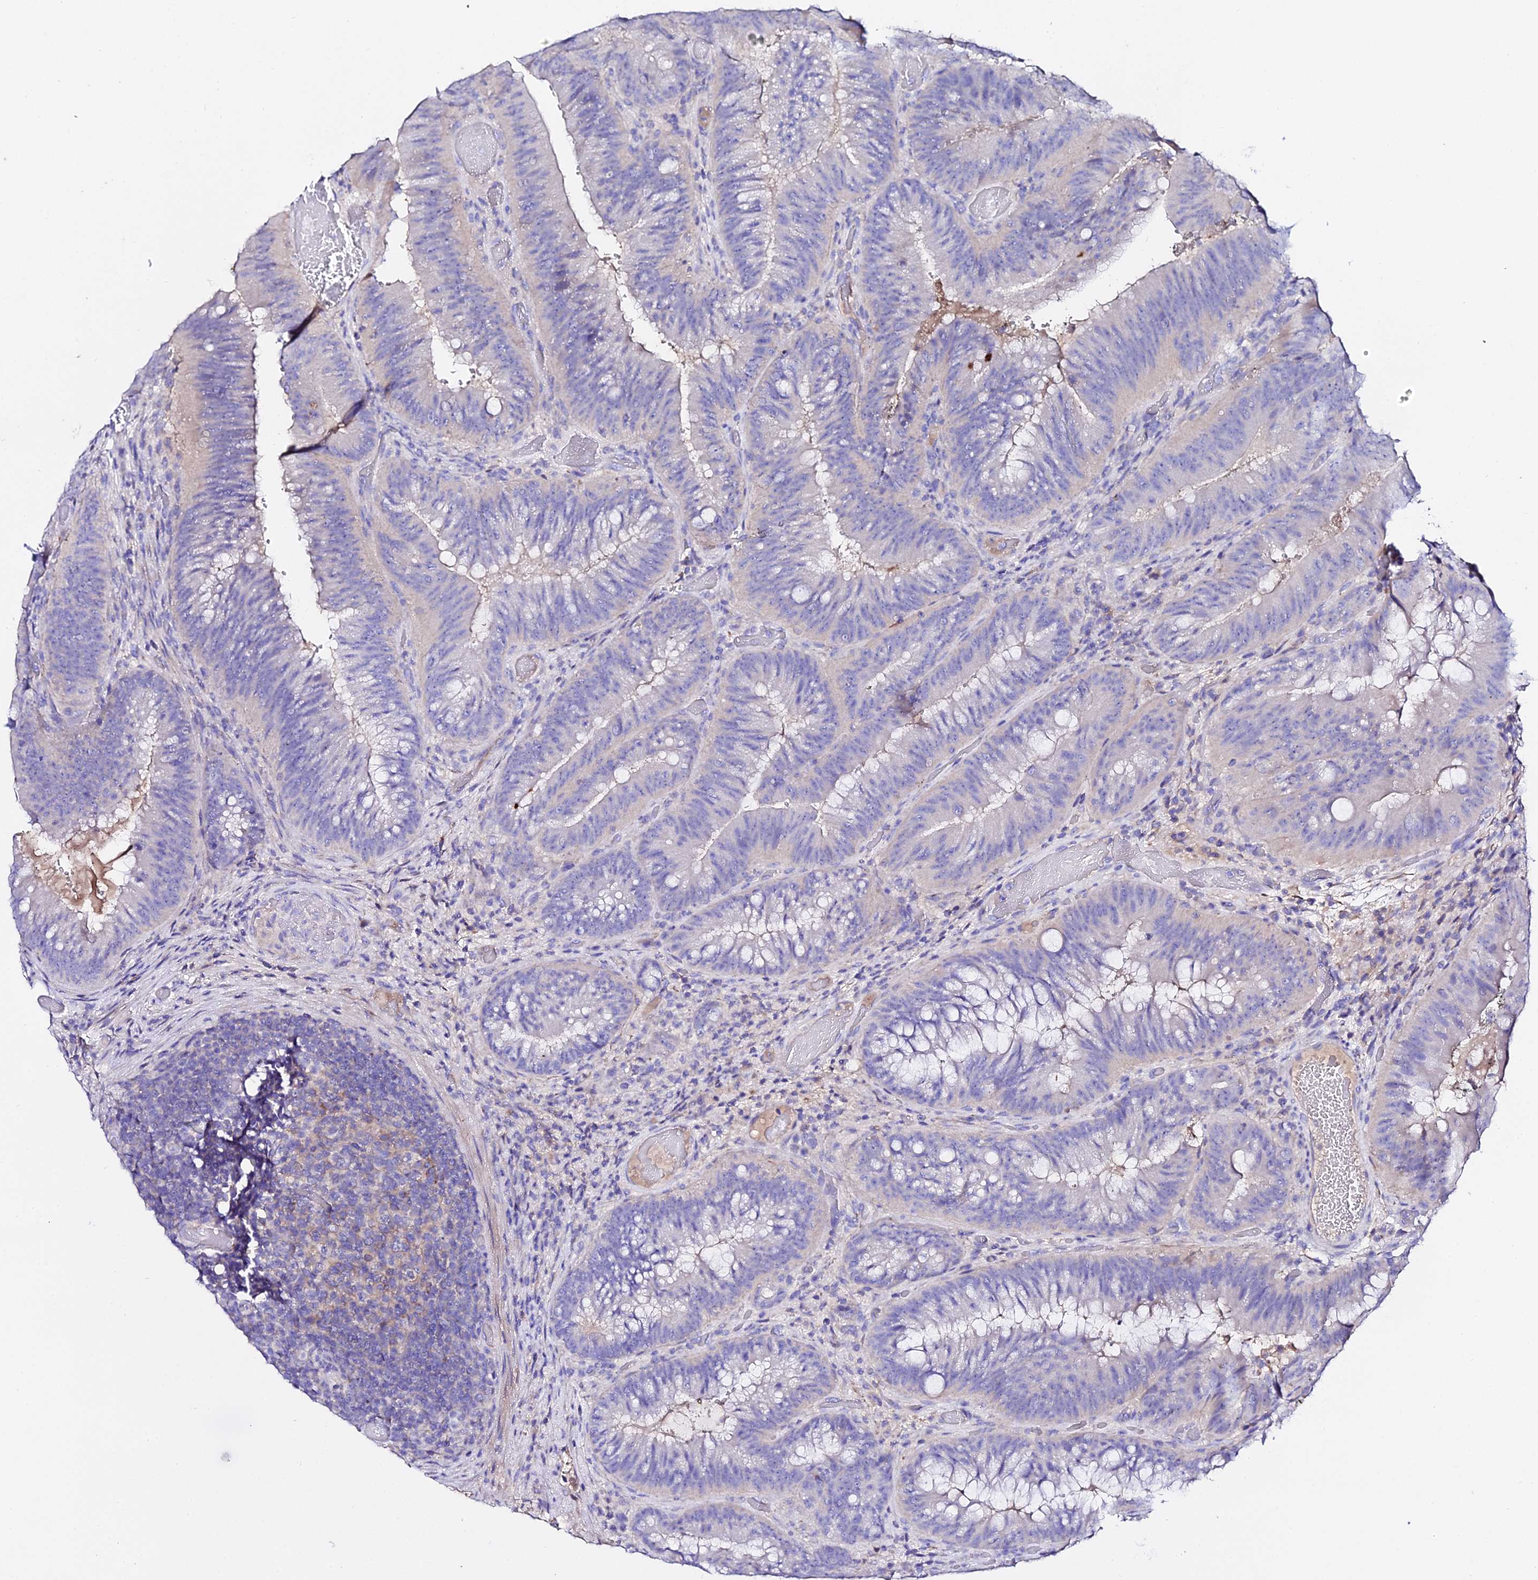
{"staining": {"intensity": "negative", "quantity": "none", "location": "none"}, "tissue": "colorectal cancer", "cell_type": "Tumor cells", "image_type": "cancer", "snomed": [{"axis": "morphology", "description": "Adenocarcinoma, NOS"}, {"axis": "topography", "description": "Colon"}], "caption": "There is no significant expression in tumor cells of colorectal cancer (adenocarcinoma). (DAB IHC visualized using brightfield microscopy, high magnification).", "gene": "TMEM117", "patient": {"sex": "female", "age": 43}}